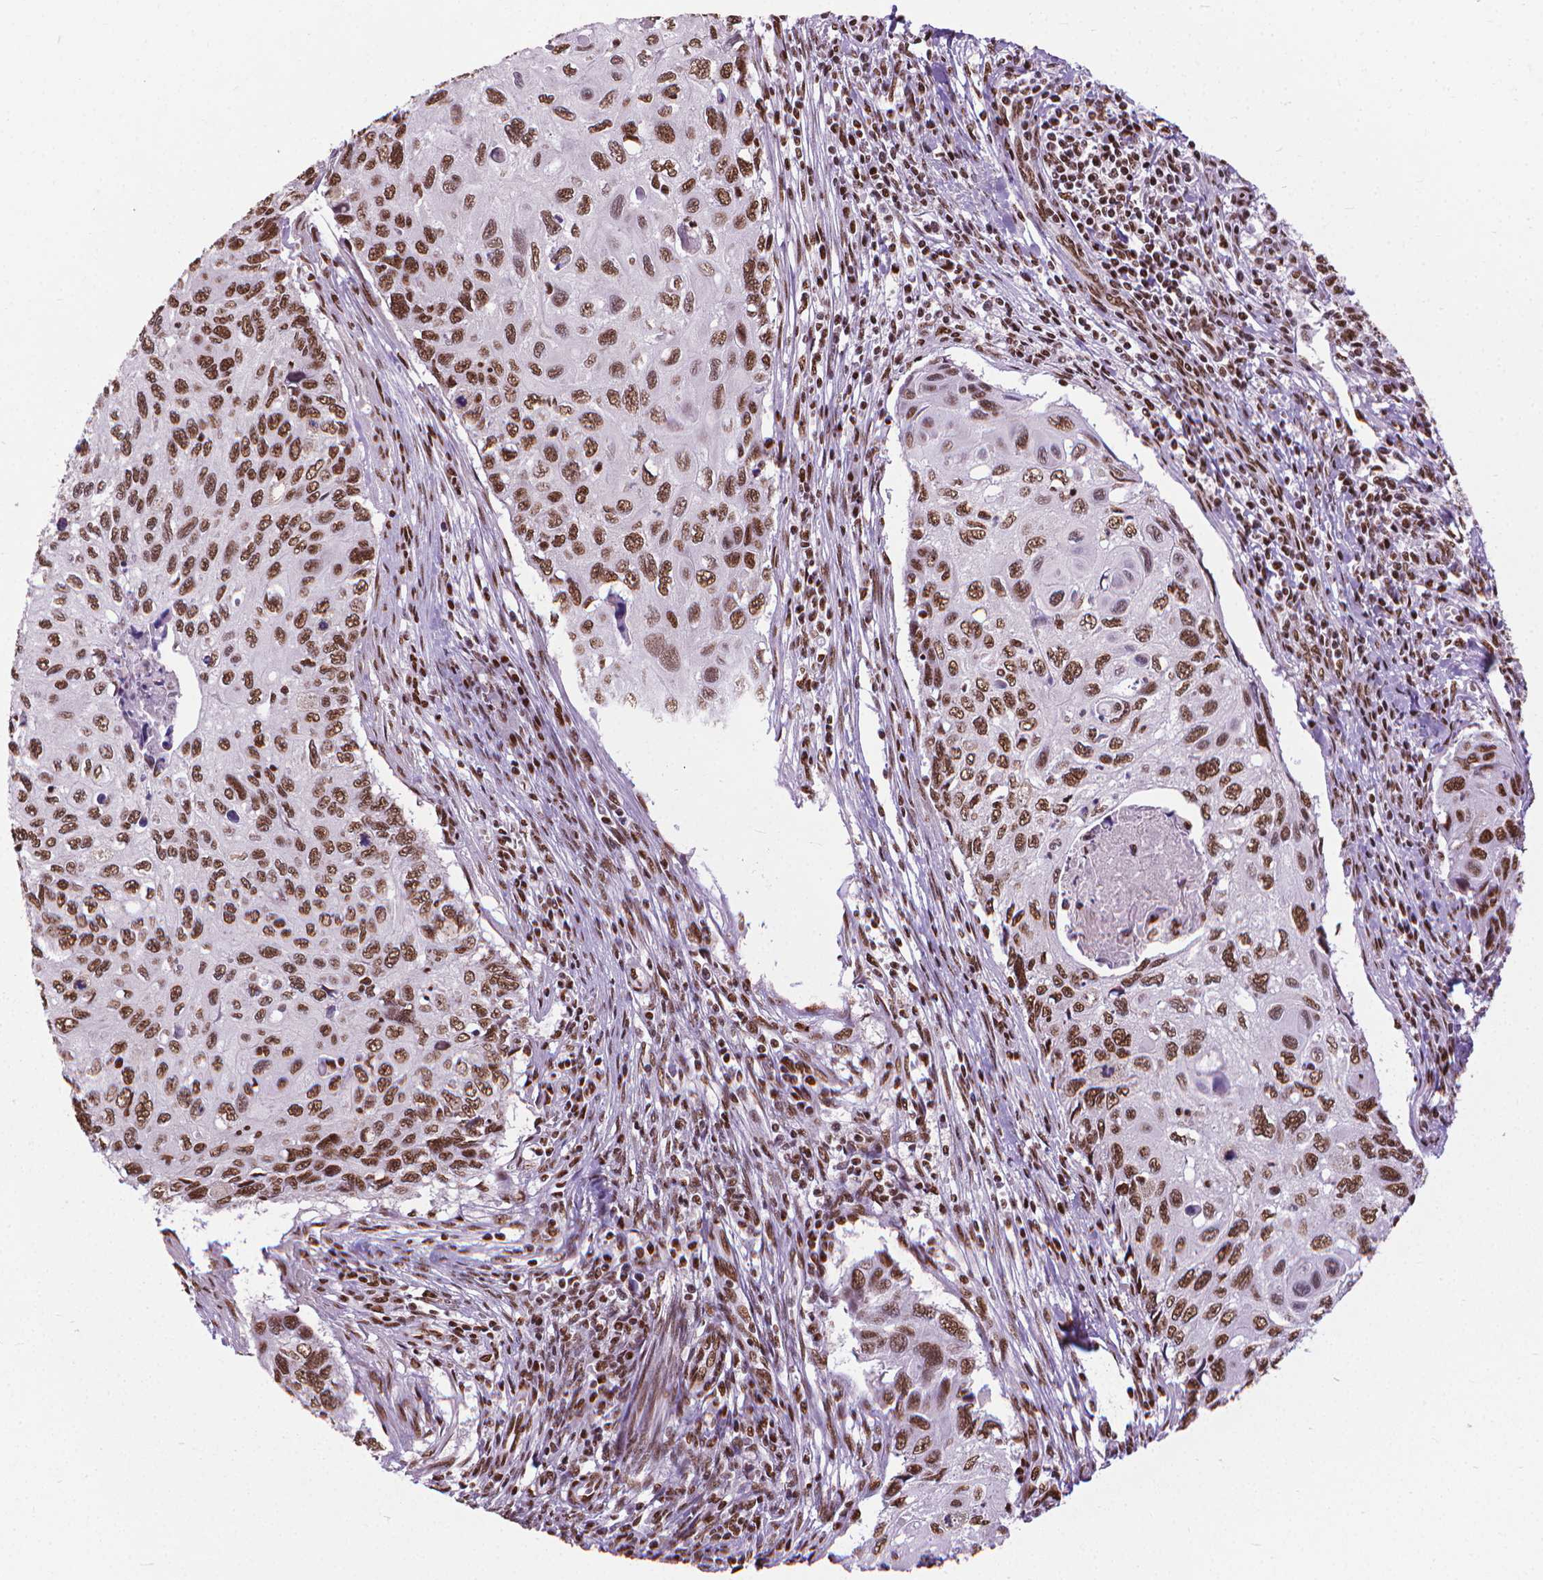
{"staining": {"intensity": "moderate", "quantity": ">75%", "location": "nuclear"}, "tissue": "cervical cancer", "cell_type": "Tumor cells", "image_type": "cancer", "snomed": [{"axis": "morphology", "description": "Squamous cell carcinoma, NOS"}, {"axis": "topography", "description": "Cervix"}], "caption": "Cervical cancer (squamous cell carcinoma) stained with DAB IHC displays medium levels of moderate nuclear staining in approximately >75% of tumor cells.", "gene": "AKAP8", "patient": {"sex": "female", "age": 70}}